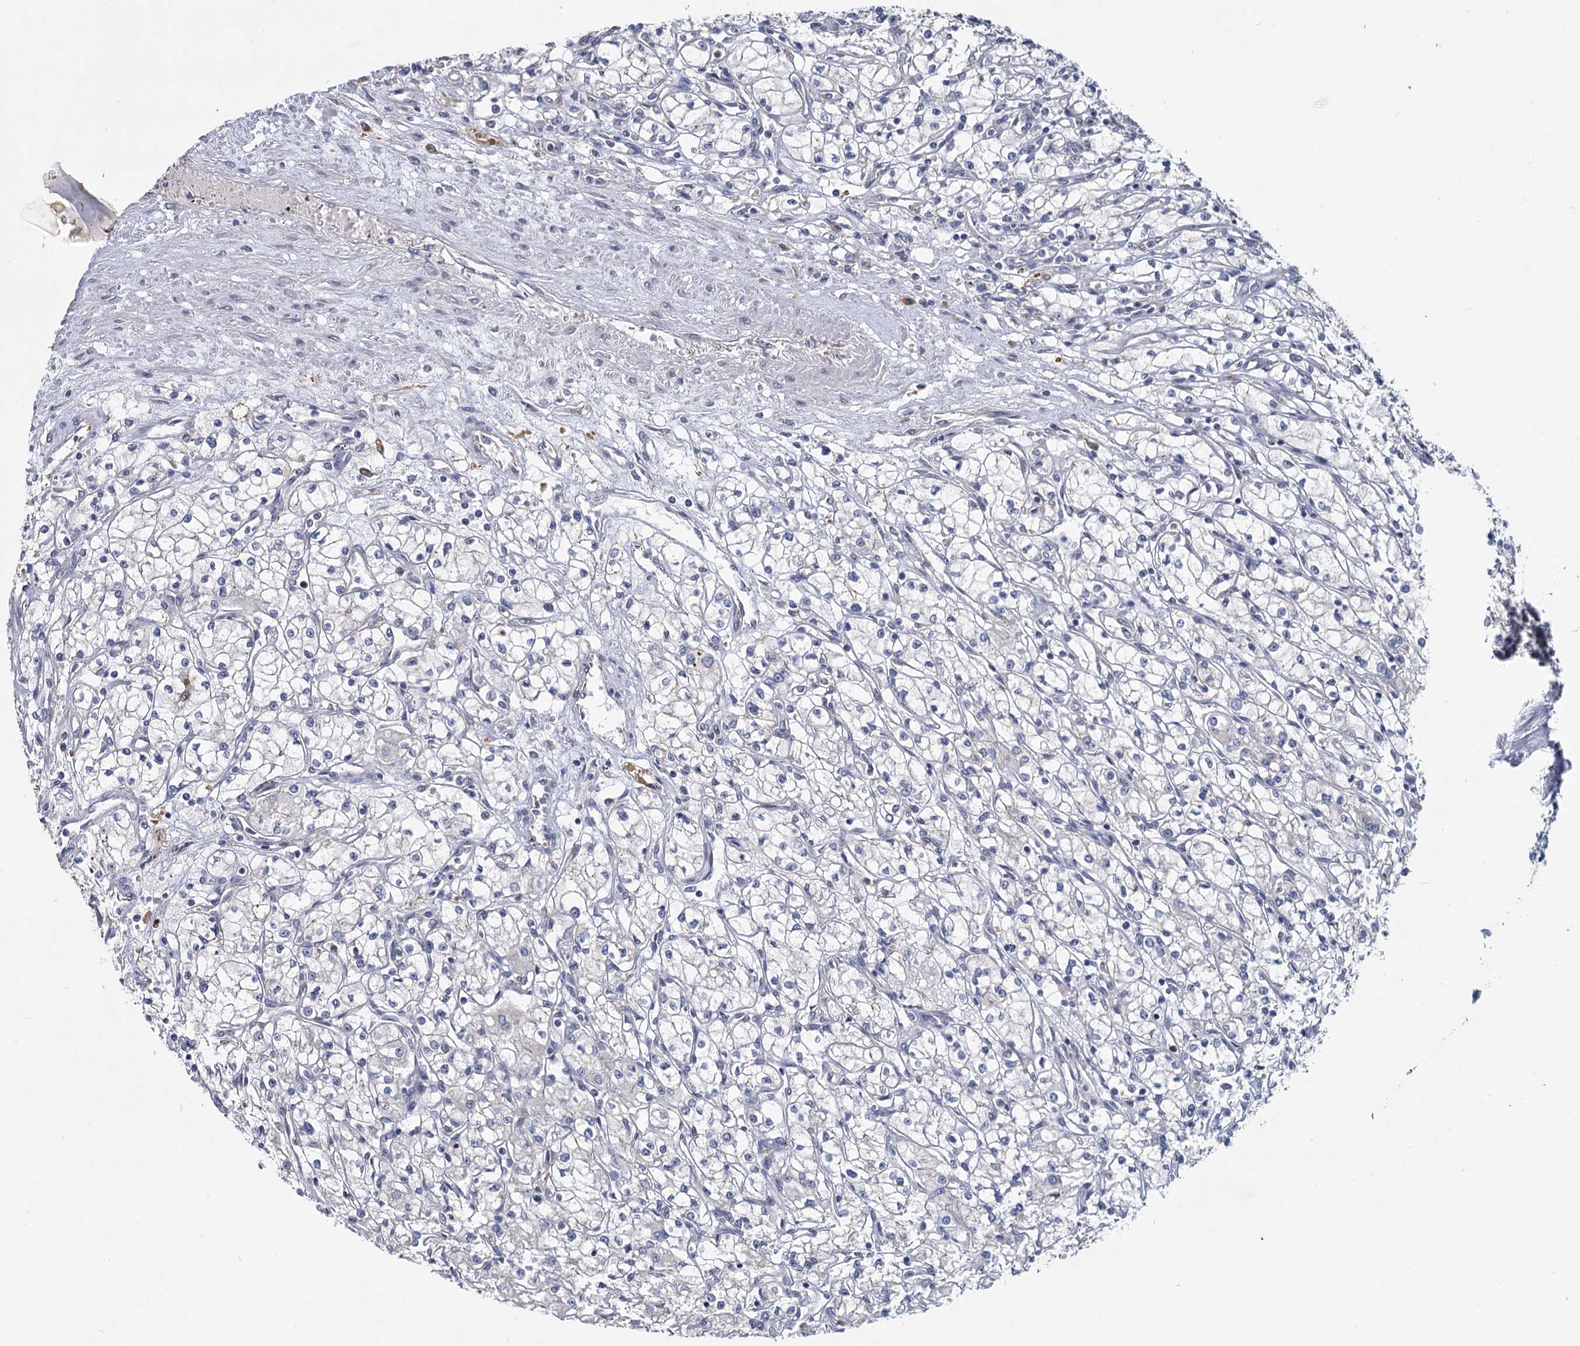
{"staining": {"intensity": "negative", "quantity": "none", "location": "none"}, "tissue": "renal cancer", "cell_type": "Tumor cells", "image_type": "cancer", "snomed": [{"axis": "morphology", "description": "Adenocarcinoma, NOS"}, {"axis": "topography", "description": "Kidney"}], "caption": "This is a photomicrograph of IHC staining of renal cancer (adenocarcinoma), which shows no positivity in tumor cells.", "gene": "HES2", "patient": {"sex": "male", "age": 59}}